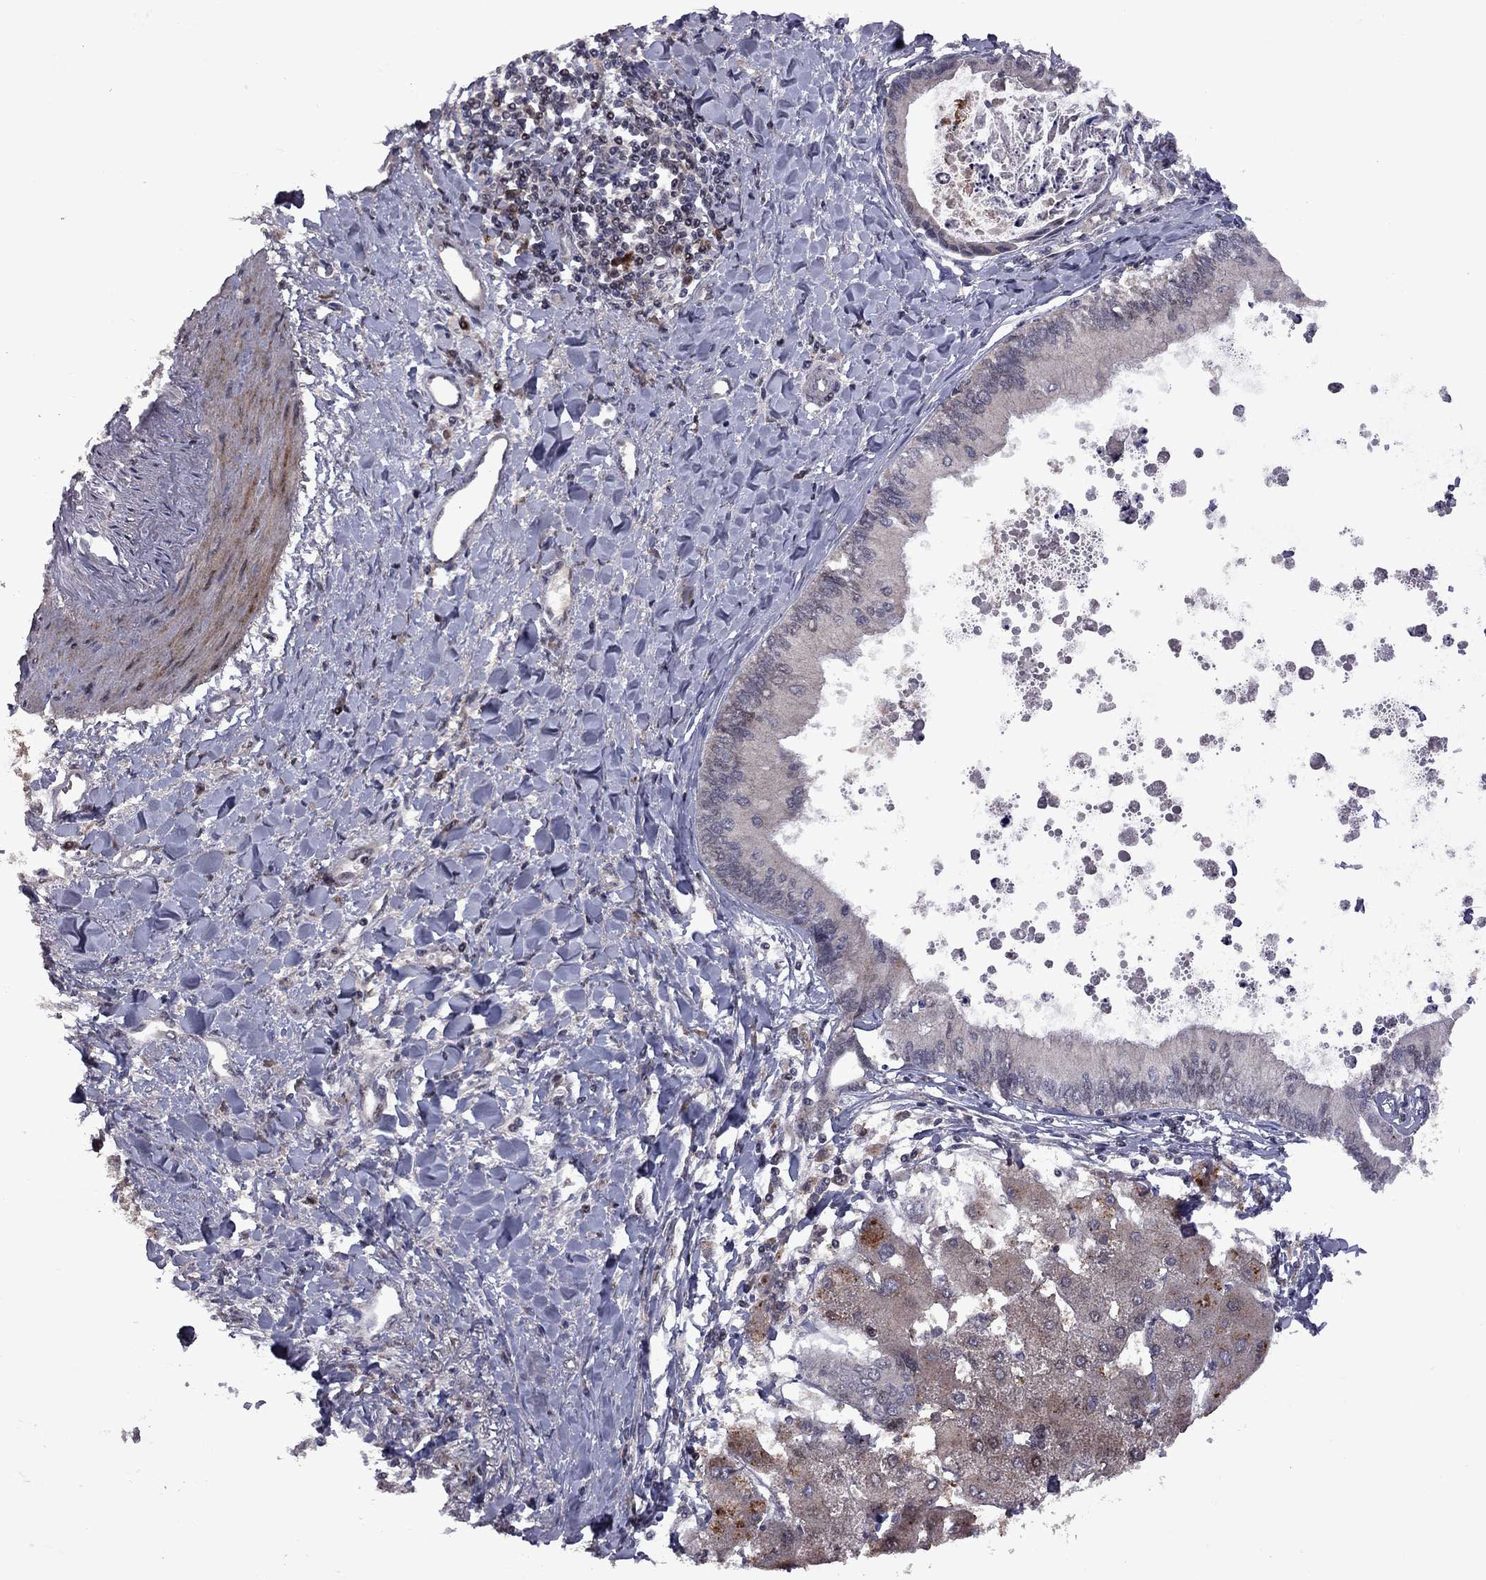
{"staining": {"intensity": "negative", "quantity": "none", "location": "none"}, "tissue": "liver cancer", "cell_type": "Tumor cells", "image_type": "cancer", "snomed": [{"axis": "morphology", "description": "Cholangiocarcinoma"}, {"axis": "topography", "description": "Liver"}], "caption": "Tumor cells show no significant expression in cholangiocarcinoma (liver).", "gene": "IPP", "patient": {"sex": "male", "age": 66}}